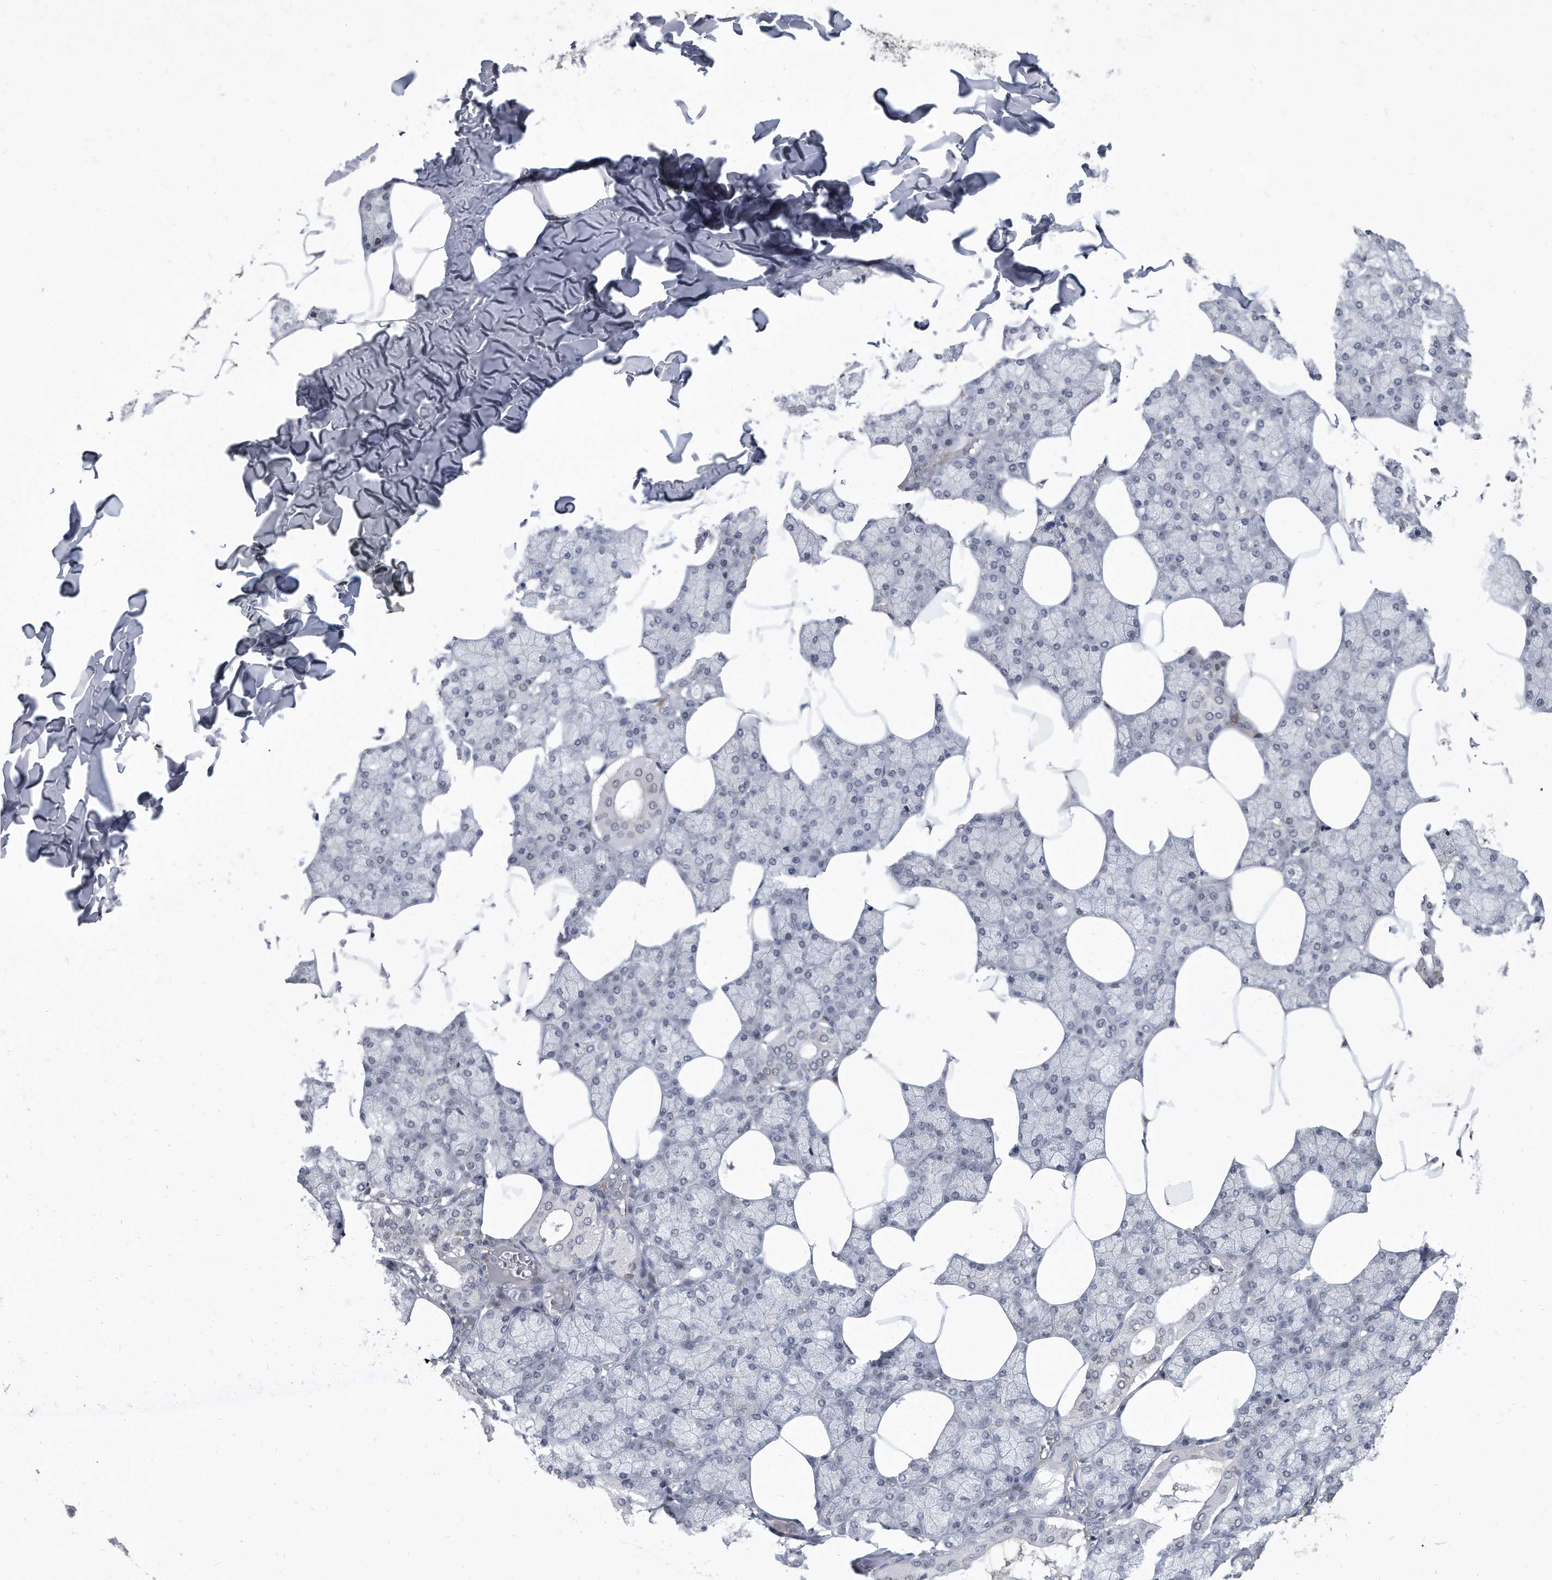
{"staining": {"intensity": "weak", "quantity": "<25%", "location": "cytoplasmic/membranous,nuclear"}, "tissue": "salivary gland", "cell_type": "Glandular cells", "image_type": "normal", "snomed": [{"axis": "morphology", "description": "Normal tissue, NOS"}, {"axis": "topography", "description": "Salivary gland"}], "caption": "This micrograph is of normal salivary gland stained with IHC to label a protein in brown with the nuclei are counter-stained blue. There is no staining in glandular cells.", "gene": "PGBD2", "patient": {"sex": "male", "age": 62}}